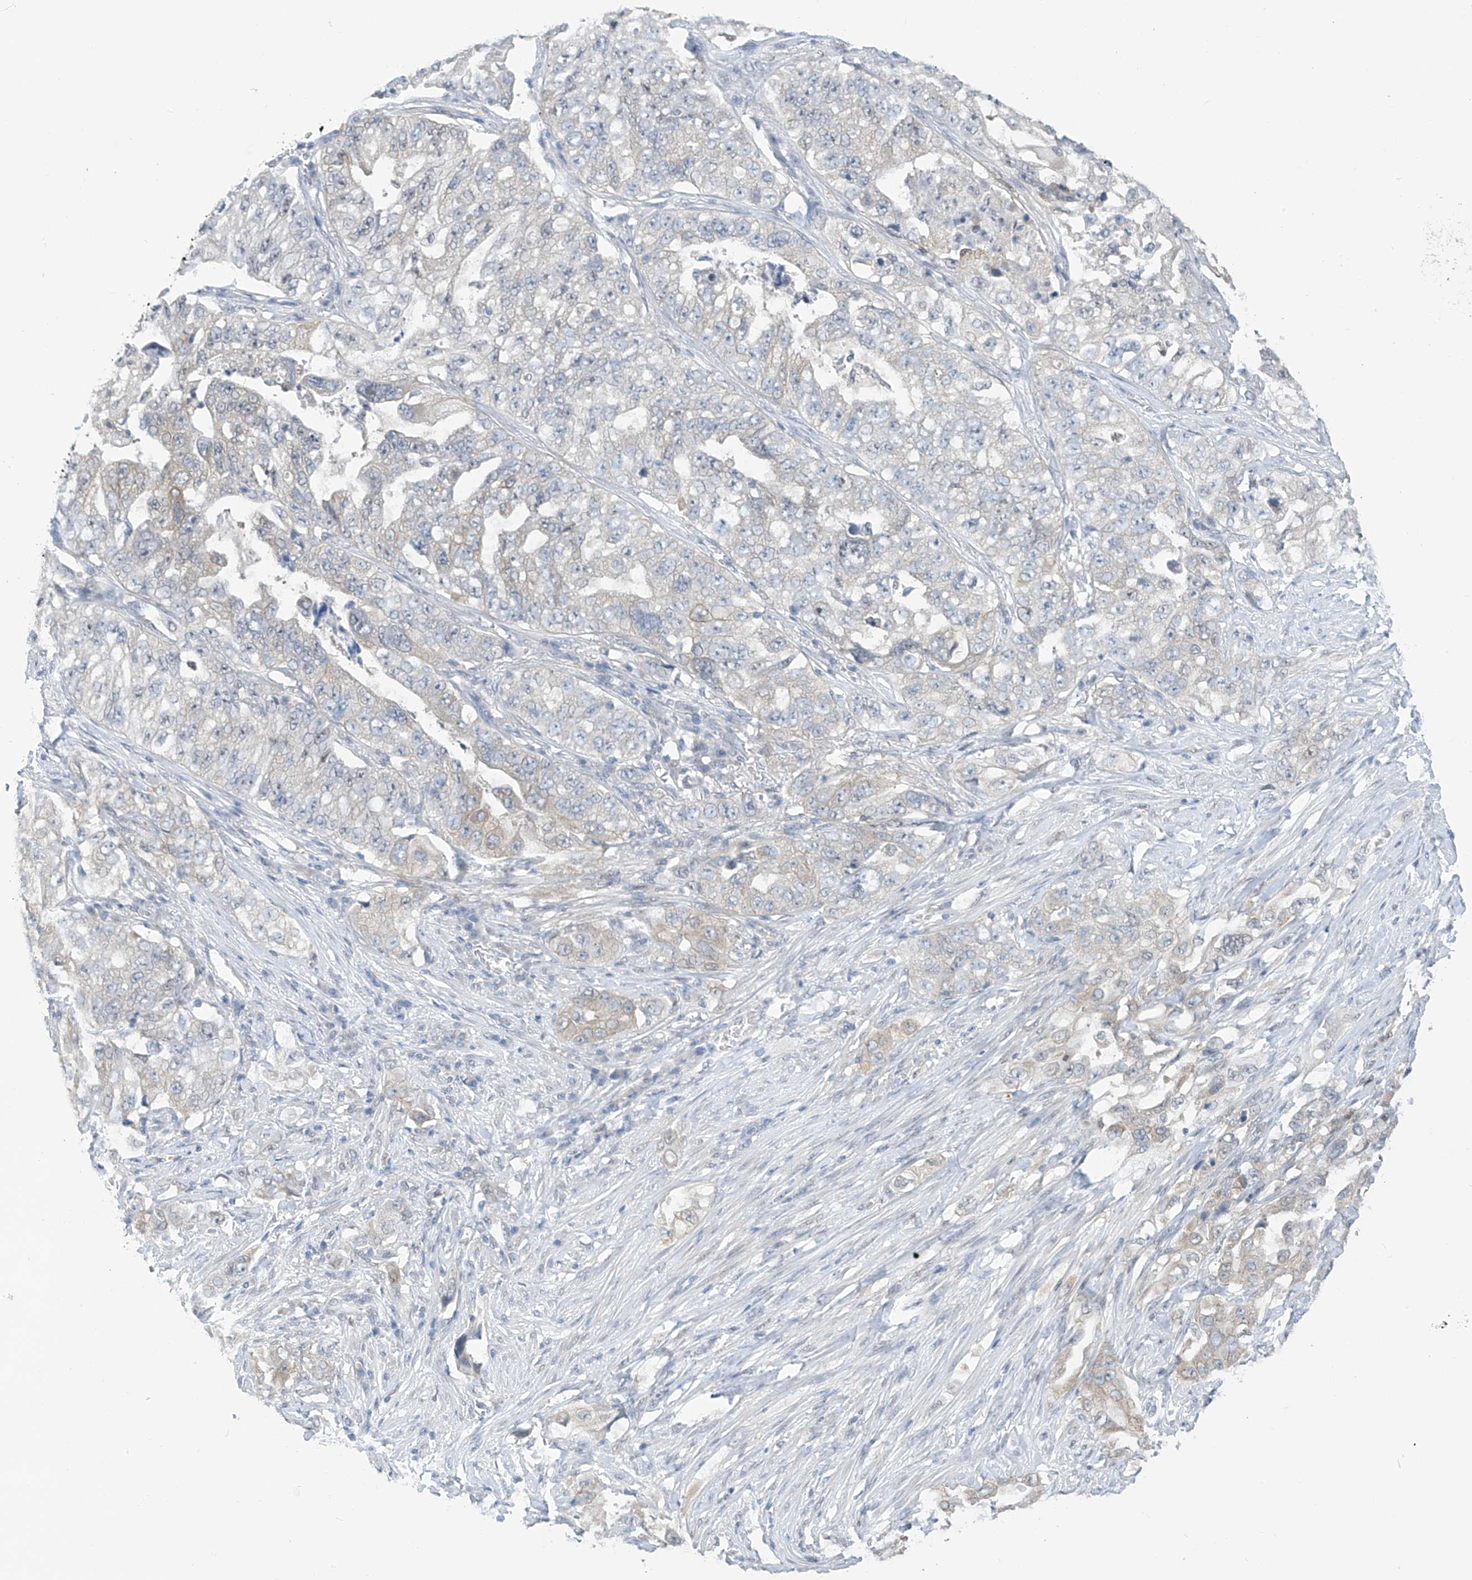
{"staining": {"intensity": "negative", "quantity": "none", "location": "none"}, "tissue": "lung cancer", "cell_type": "Tumor cells", "image_type": "cancer", "snomed": [{"axis": "morphology", "description": "Adenocarcinoma, NOS"}, {"axis": "topography", "description": "Lung"}], "caption": "An IHC photomicrograph of lung cancer is shown. There is no staining in tumor cells of lung cancer.", "gene": "APLF", "patient": {"sex": "female", "age": 51}}